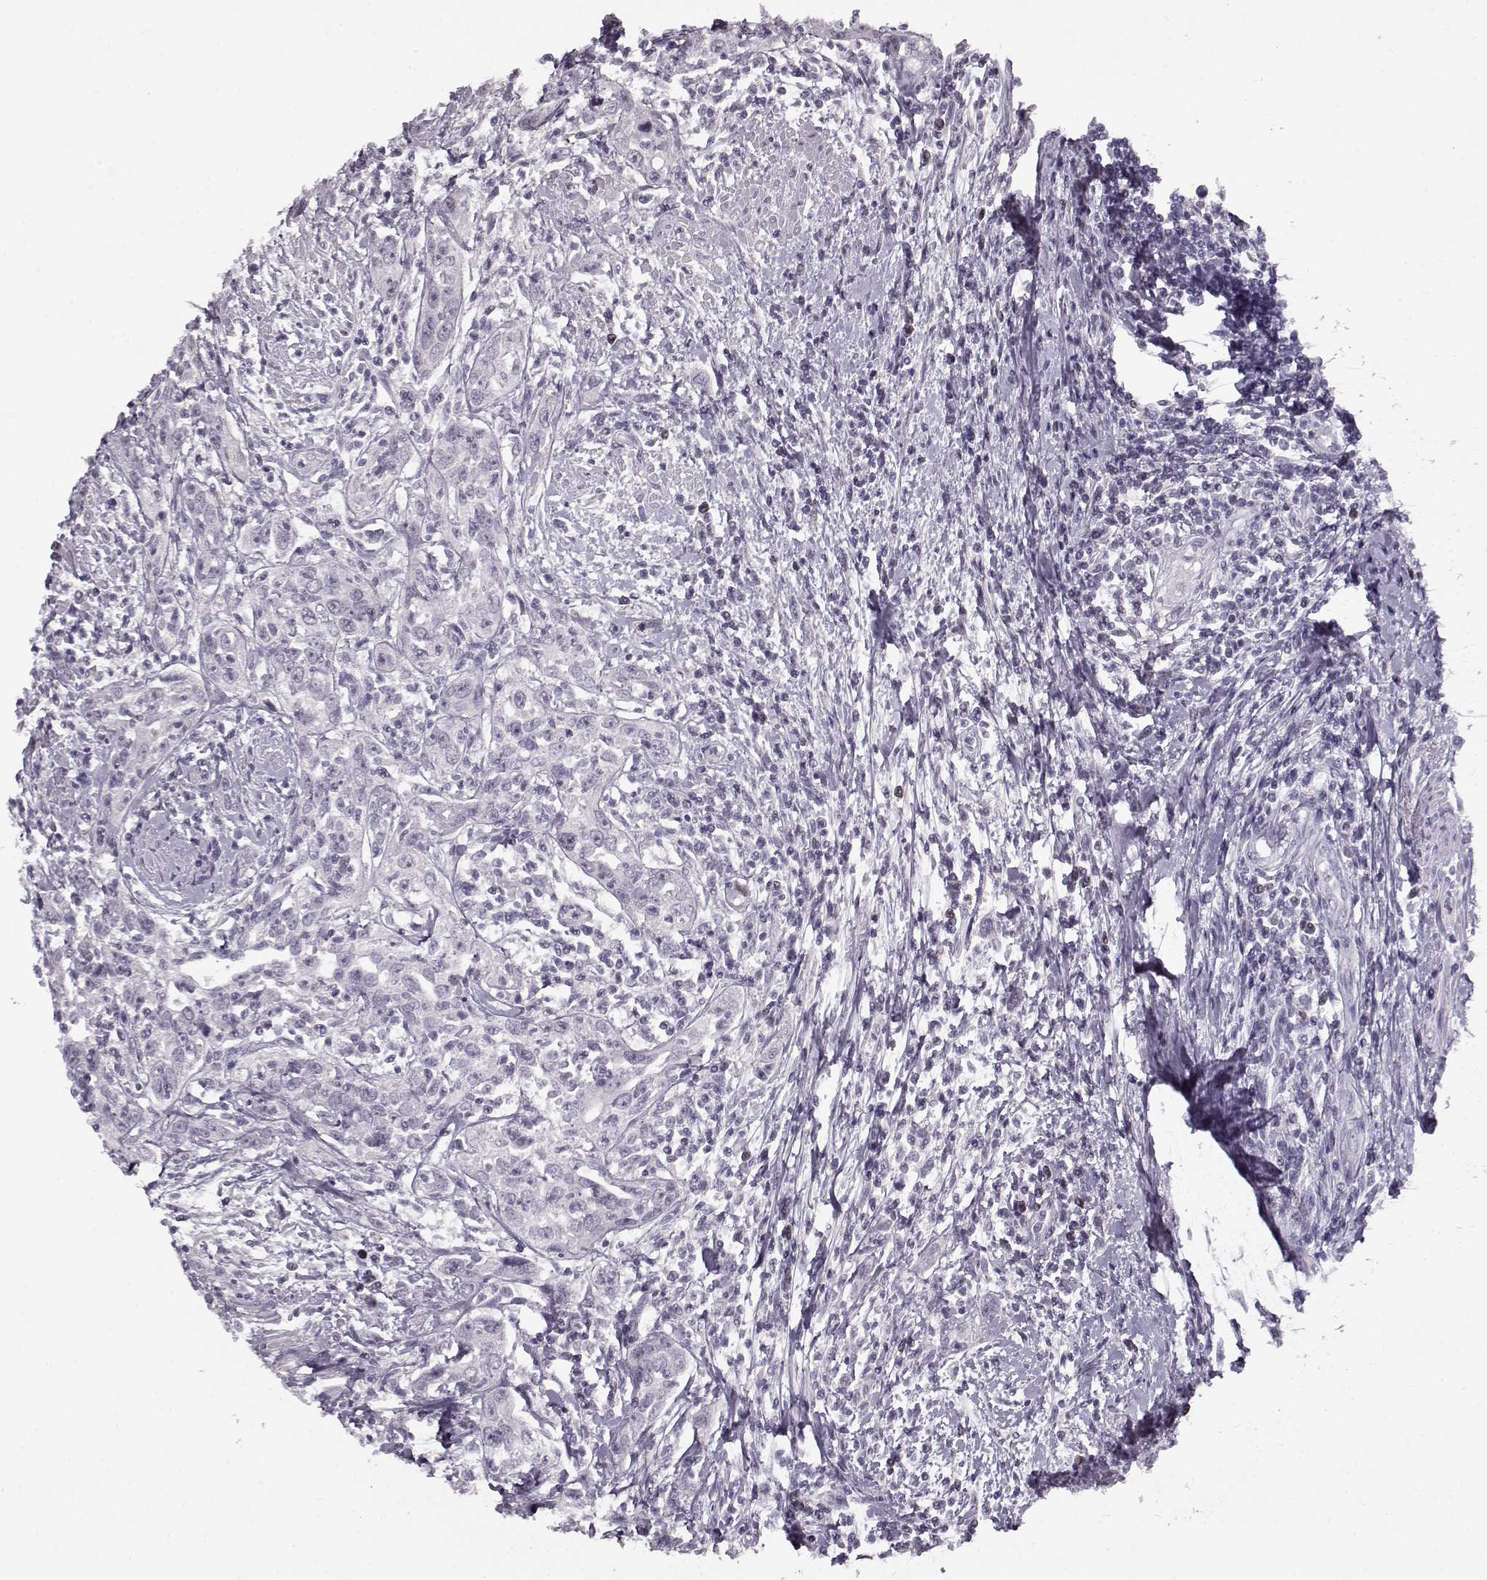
{"staining": {"intensity": "negative", "quantity": "none", "location": "none"}, "tissue": "urothelial cancer", "cell_type": "Tumor cells", "image_type": "cancer", "snomed": [{"axis": "morphology", "description": "Urothelial carcinoma, High grade"}, {"axis": "topography", "description": "Urinary bladder"}], "caption": "High-grade urothelial carcinoma stained for a protein using immunohistochemistry reveals no positivity tumor cells.", "gene": "RP1L1", "patient": {"sex": "male", "age": 83}}